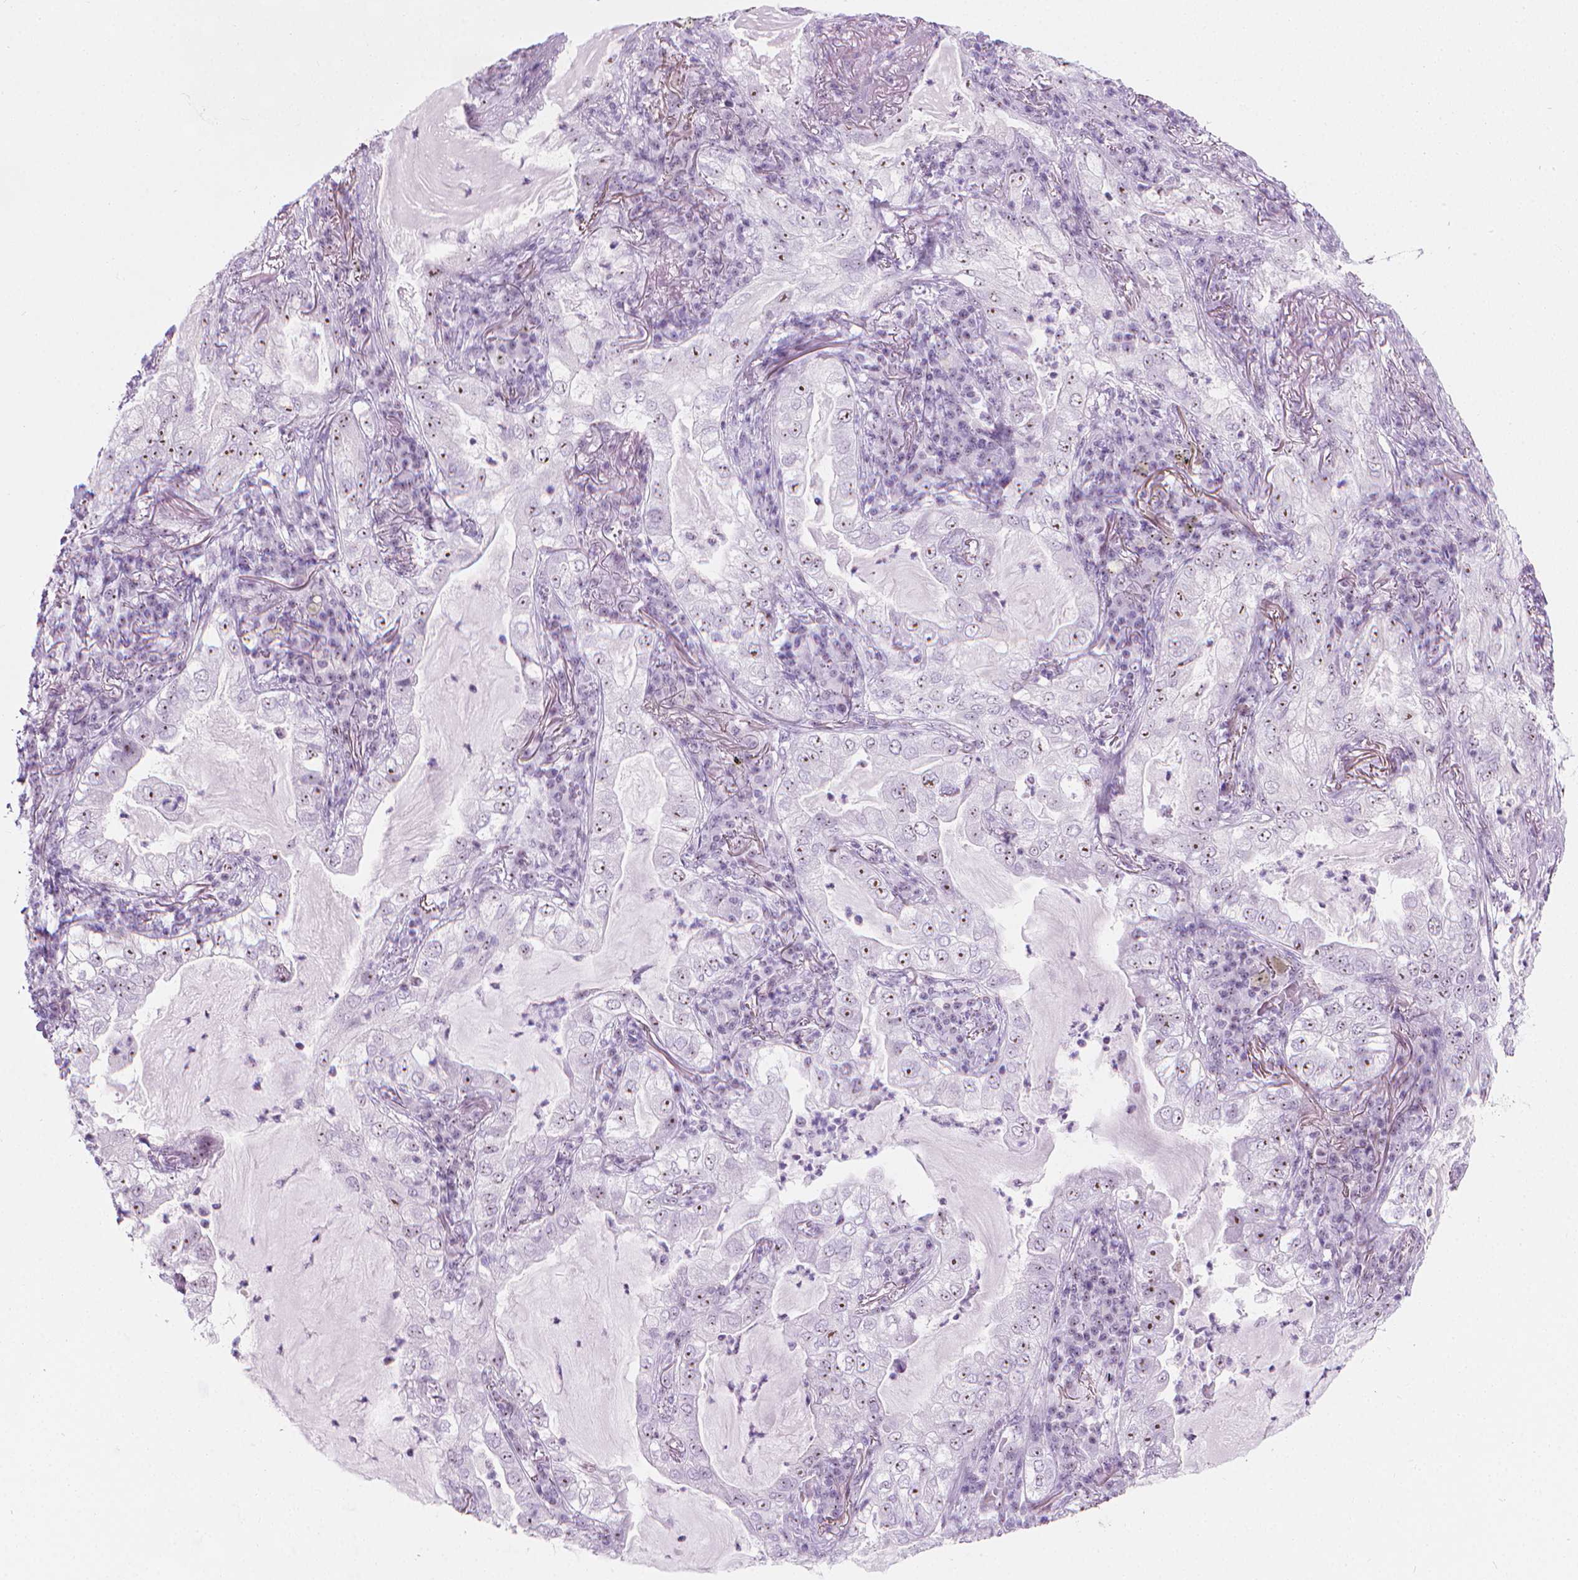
{"staining": {"intensity": "moderate", "quantity": "25%-75%", "location": "nuclear"}, "tissue": "lung cancer", "cell_type": "Tumor cells", "image_type": "cancer", "snomed": [{"axis": "morphology", "description": "Adenocarcinoma, NOS"}, {"axis": "topography", "description": "Lung"}], "caption": "Lung adenocarcinoma stained with a brown dye reveals moderate nuclear positive staining in about 25%-75% of tumor cells.", "gene": "NOL7", "patient": {"sex": "female", "age": 73}}